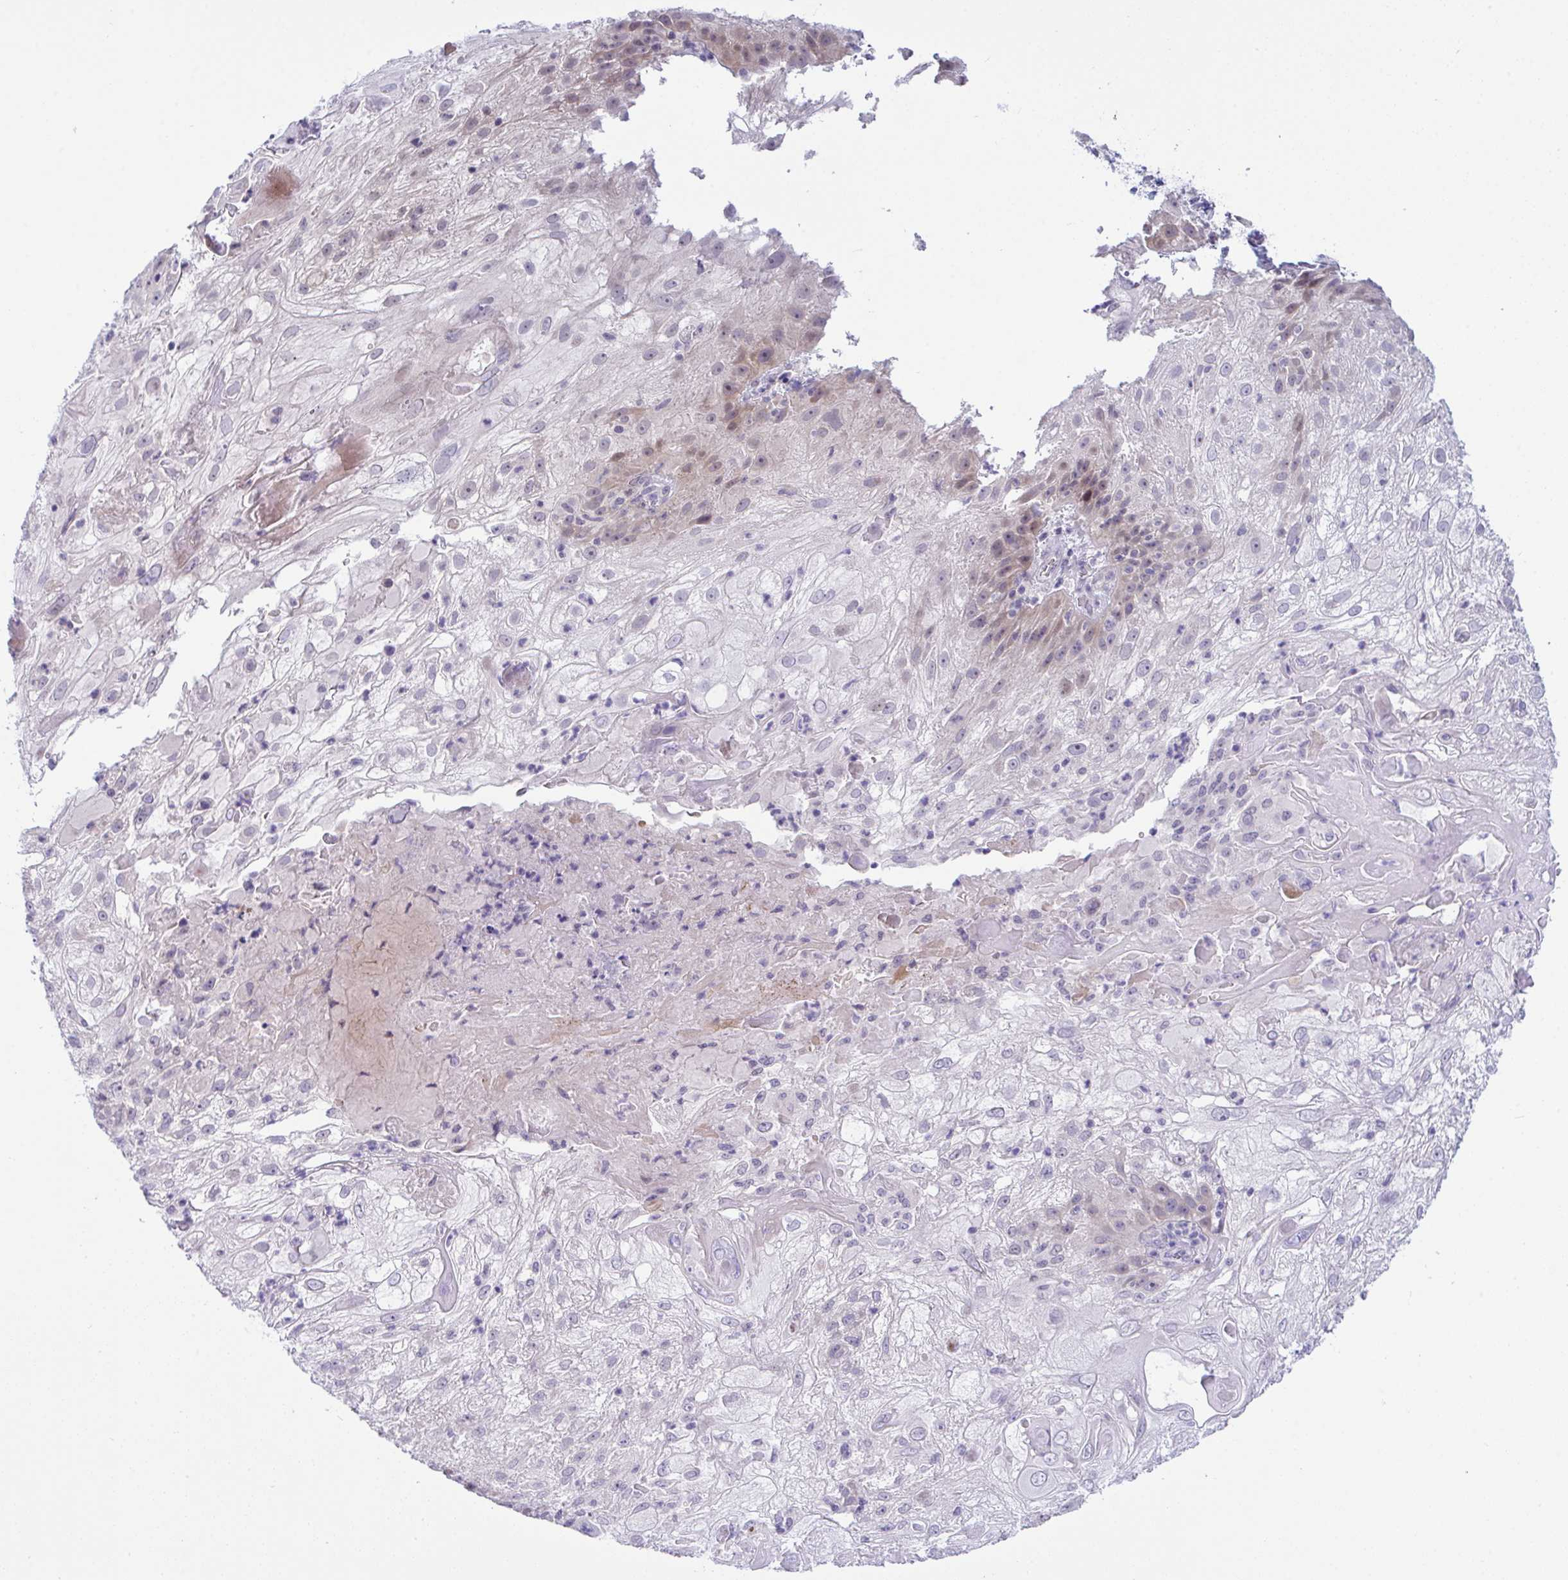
{"staining": {"intensity": "moderate", "quantity": "<25%", "location": "nuclear"}, "tissue": "skin cancer", "cell_type": "Tumor cells", "image_type": "cancer", "snomed": [{"axis": "morphology", "description": "Normal tissue, NOS"}, {"axis": "morphology", "description": "Squamous cell carcinoma, NOS"}, {"axis": "topography", "description": "Skin"}], "caption": "Human skin cancer (squamous cell carcinoma) stained with a brown dye exhibits moderate nuclear positive positivity in approximately <25% of tumor cells.", "gene": "USP35", "patient": {"sex": "female", "age": 83}}